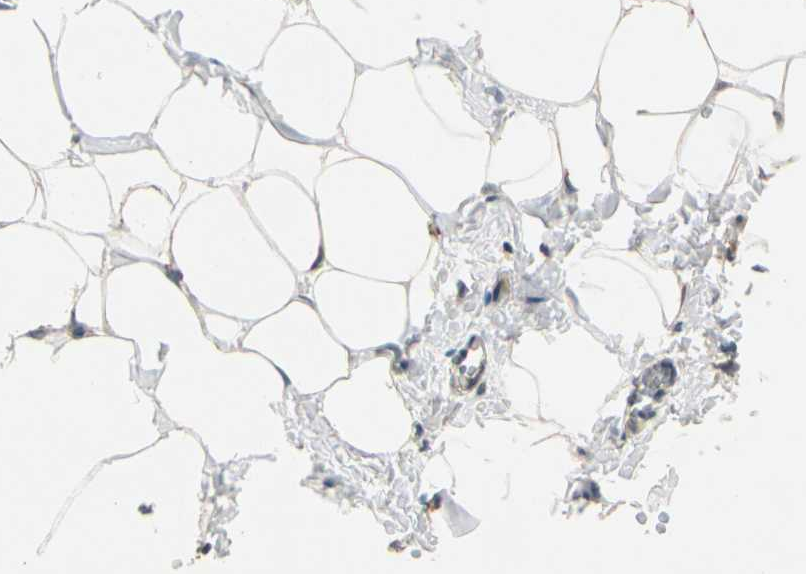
{"staining": {"intensity": "weak", "quantity": "25%-75%", "location": "cytoplasmic/membranous"}, "tissue": "breast", "cell_type": "Adipocytes", "image_type": "normal", "snomed": [{"axis": "morphology", "description": "Normal tissue, NOS"}, {"axis": "topography", "description": "Breast"}], "caption": "Brown immunohistochemical staining in unremarkable human breast exhibits weak cytoplasmic/membranous expression in about 25%-75% of adipocytes.", "gene": "ACSL5", "patient": {"sex": "female", "age": 27}}